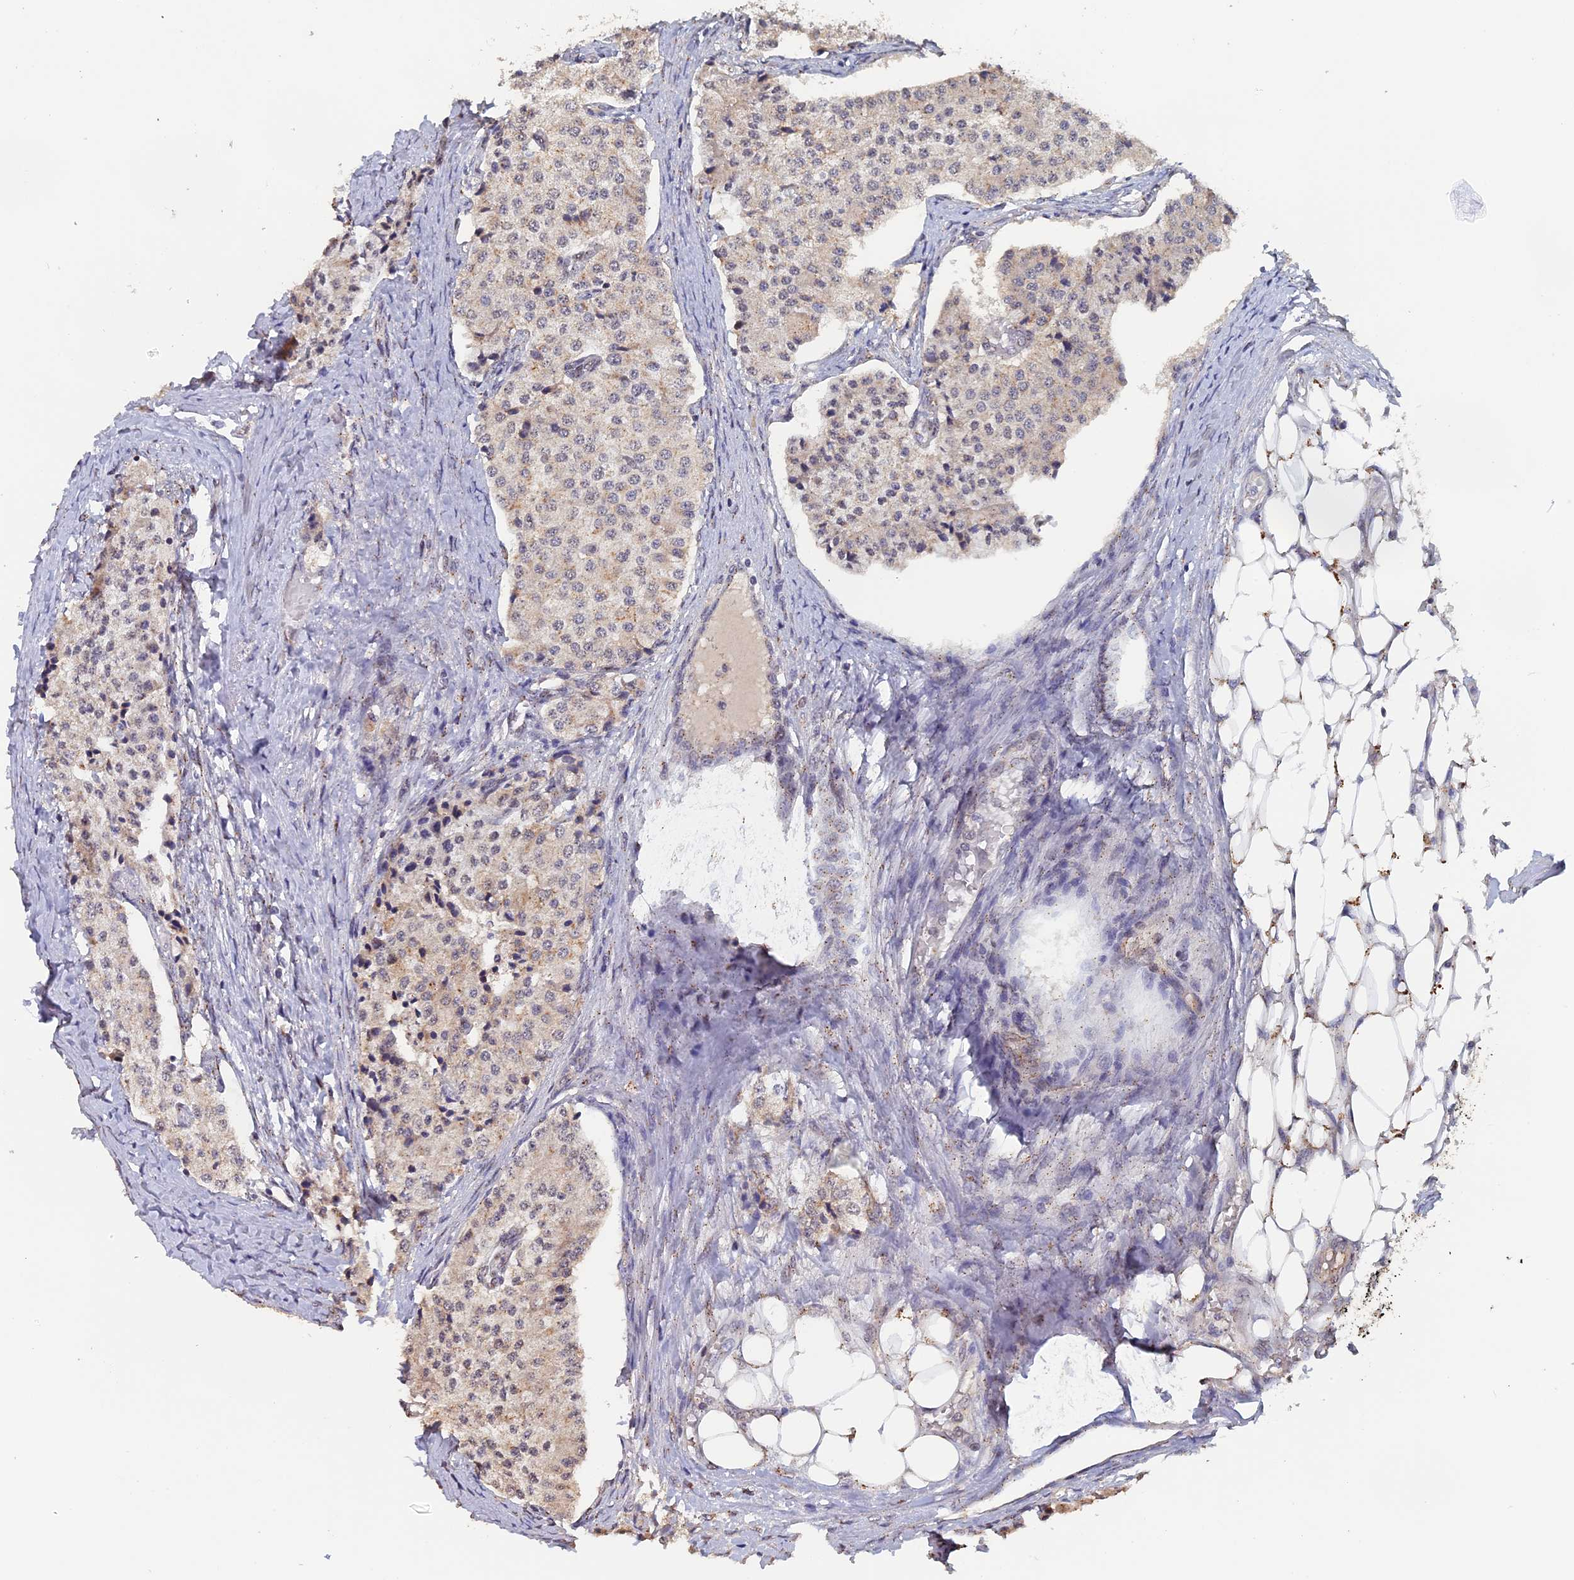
{"staining": {"intensity": "weak", "quantity": "<25%", "location": "cytoplasmic/membranous"}, "tissue": "carcinoid", "cell_type": "Tumor cells", "image_type": "cancer", "snomed": [{"axis": "morphology", "description": "Carcinoid, malignant, NOS"}, {"axis": "topography", "description": "Colon"}], "caption": "Immunohistochemistry image of neoplastic tissue: carcinoid stained with DAB reveals no significant protein positivity in tumor cells.", "gene": "PIGQ", "patient": {"sex": "female", "age": 52}}